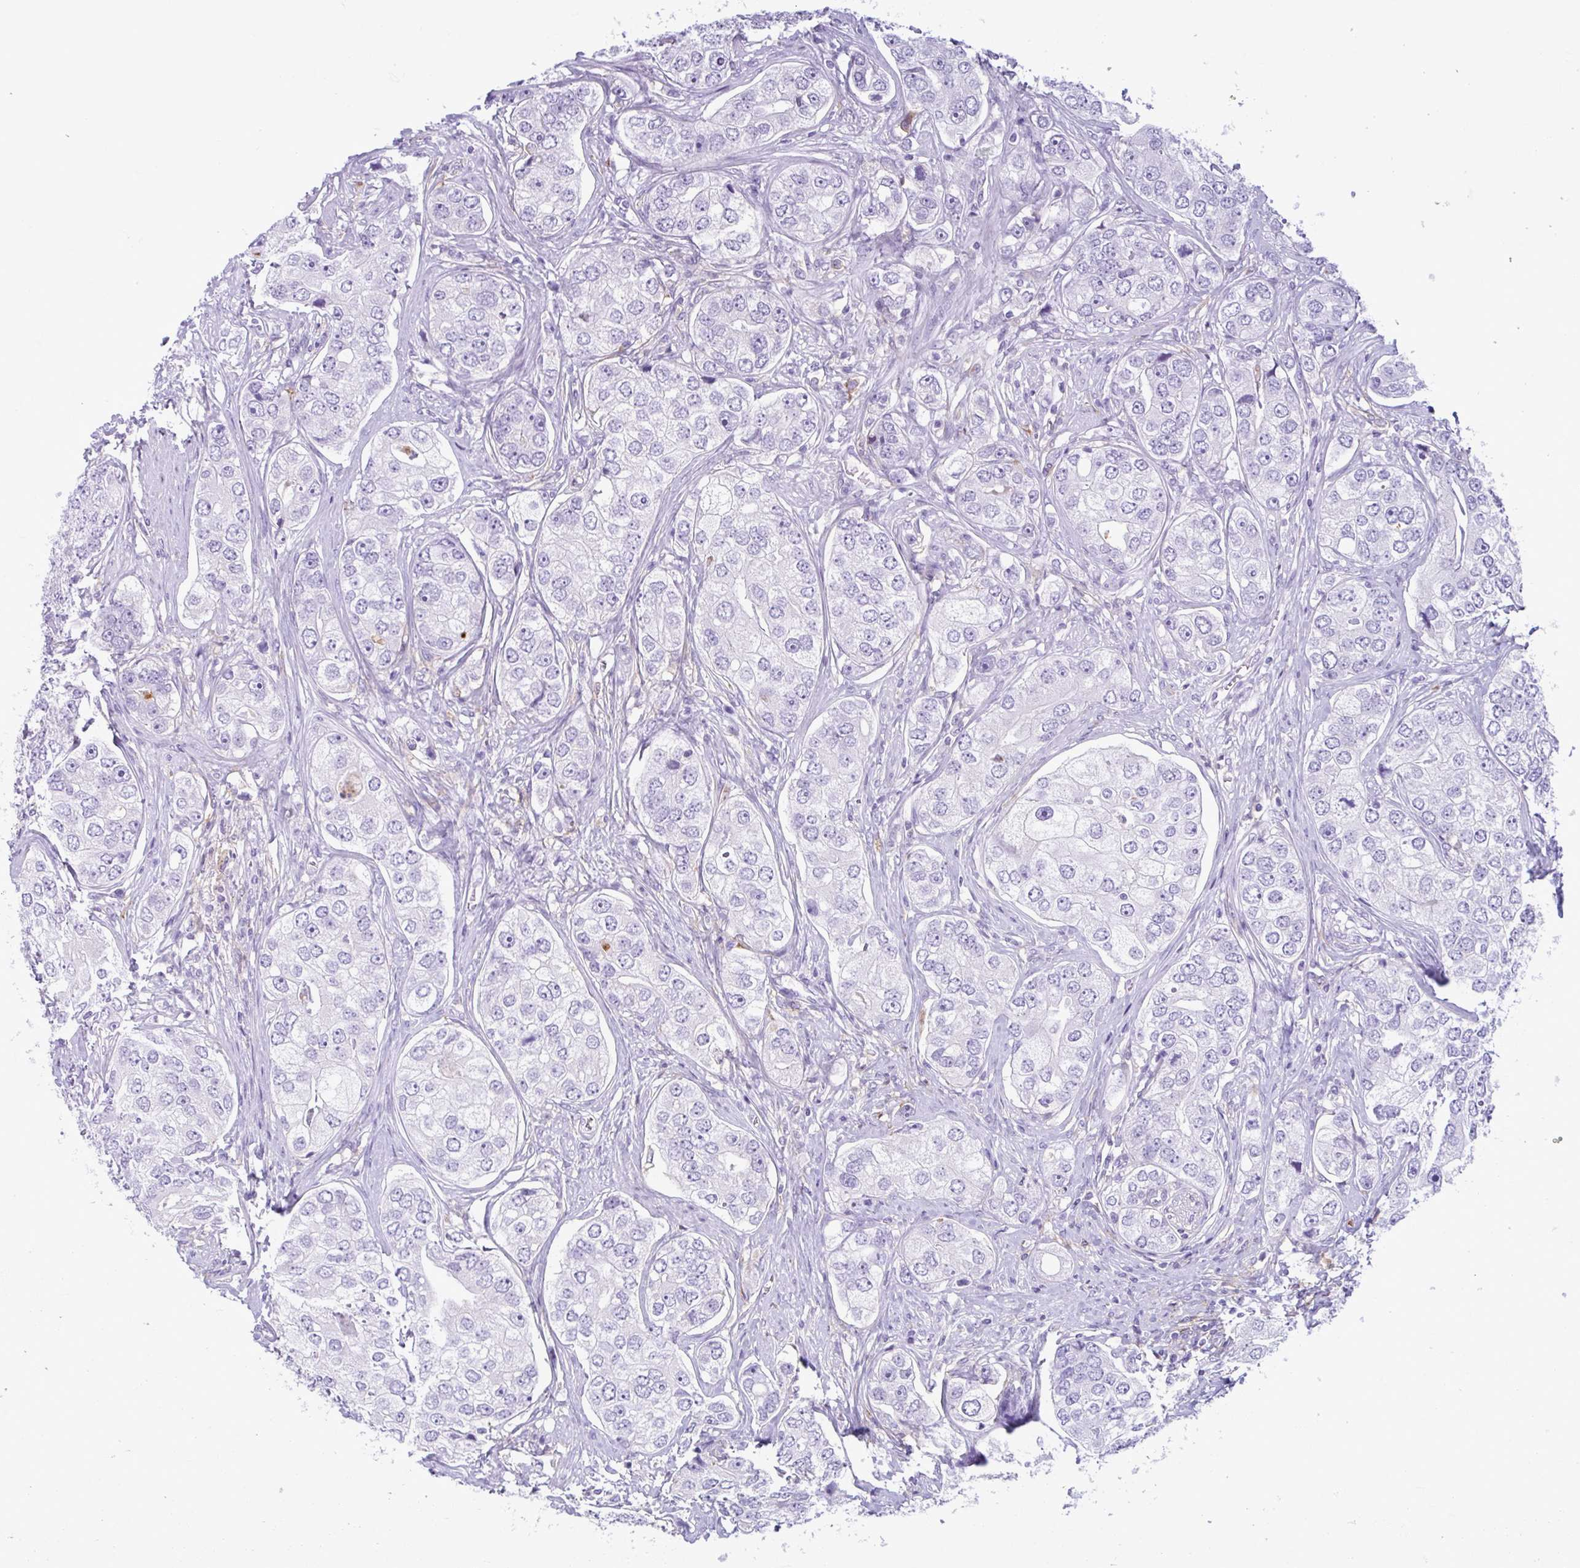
{"staining": {"intensity": "negative", "quantity": "none", "location": "none"}, "tissue": "prostate cancer", "cell_type": "Tumor cells", "image_type": "cancer", "snomed": [{"axis": "morphology", "description": "Adenocarcinoma, High grade"}, {"axis": "topography", "description": "Prostate"}], "caption": "High power microscopy image of an immunohistochemistry micrograph of prostate high-grade adenocarcinoma, revealing no significant positivity in tumor cells.", "gene": "CEP120", "patient": {"sex": "male", "age": 60}}